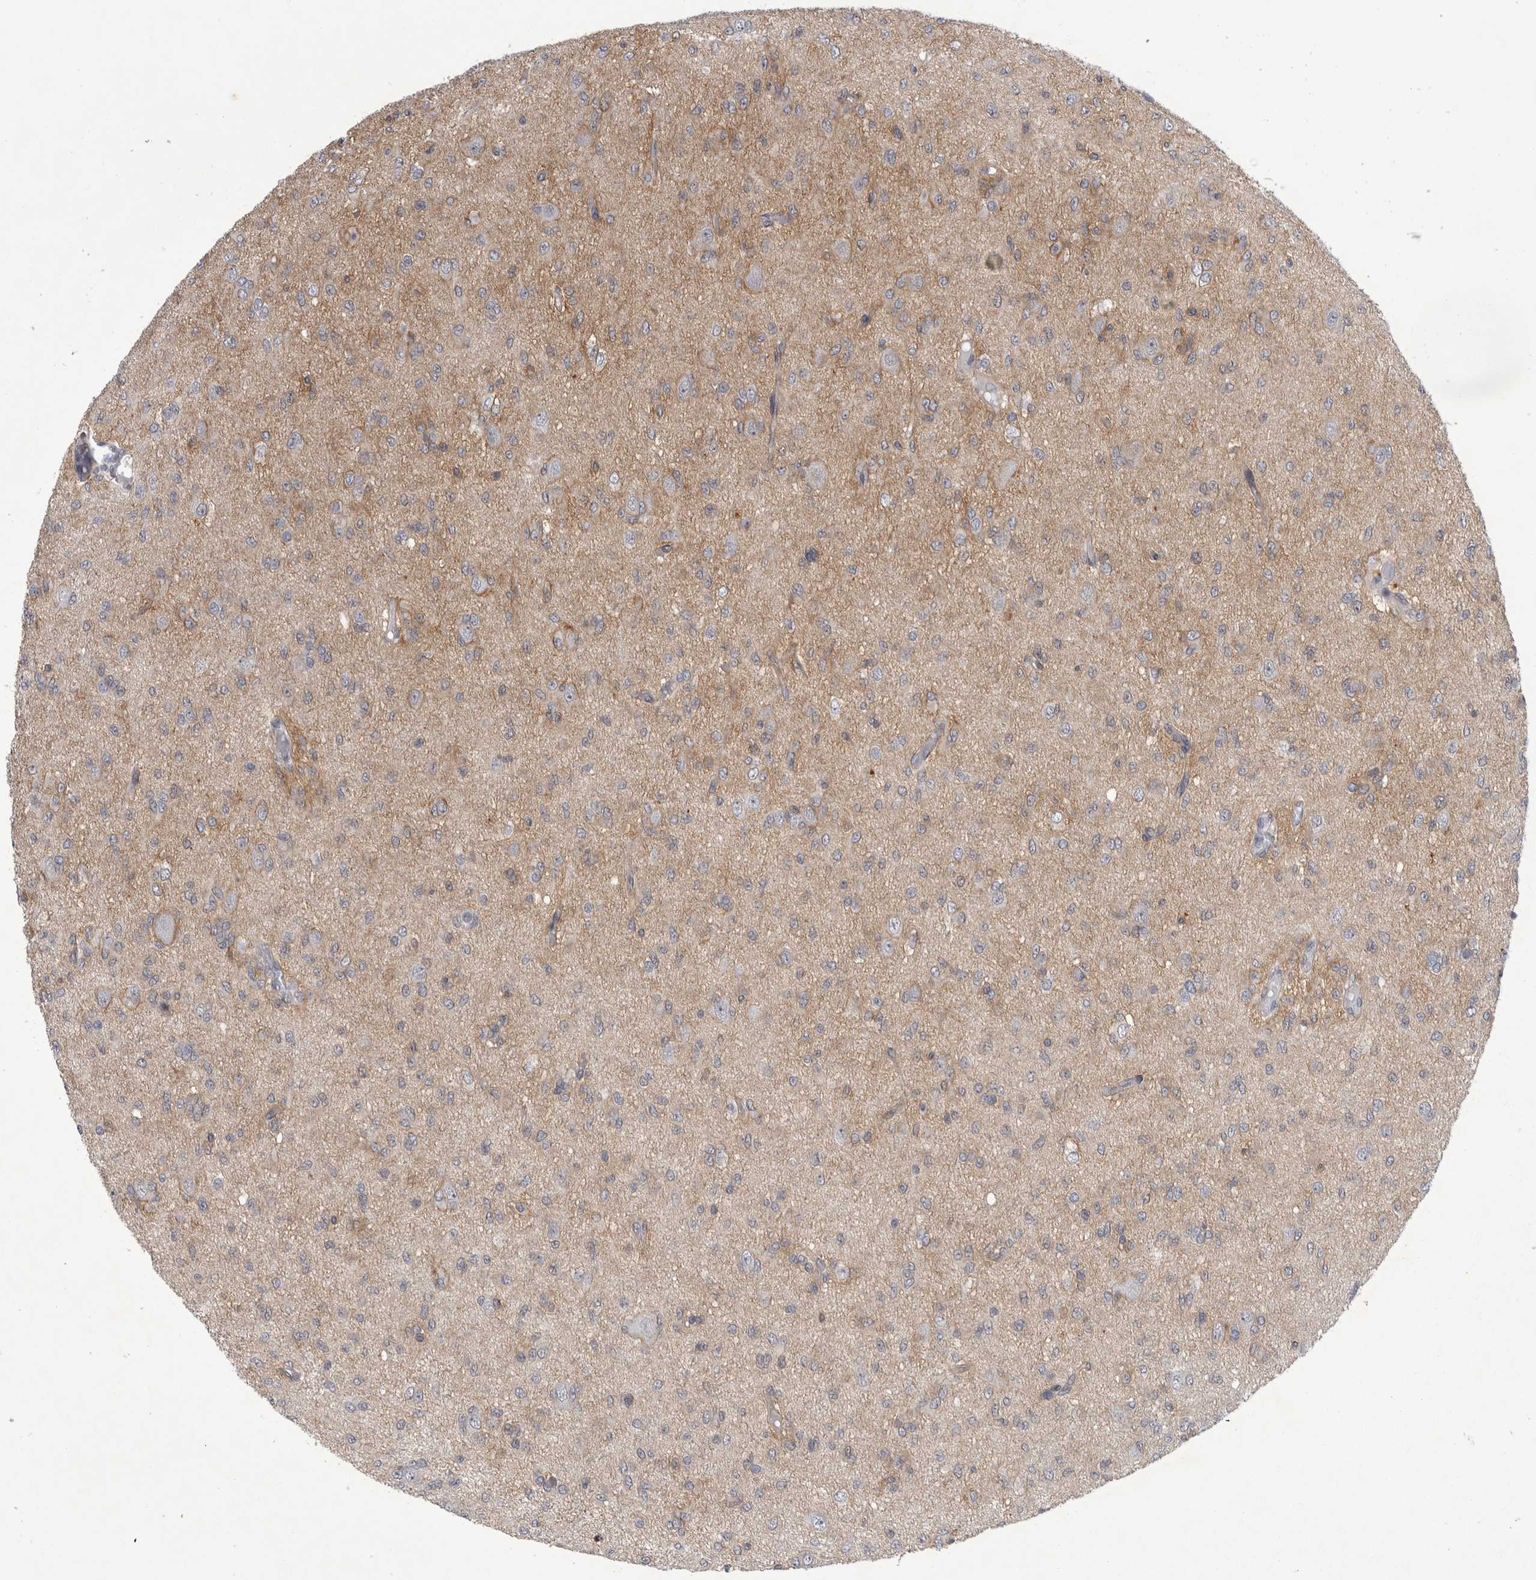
{"staining": {"intensity": "weak", "quantity": "<25%", "location": "cytoplasmic/membranous"}, "tissue": "glioma", "cell_type": "Tumor cells", "image_type": "cancer", "snomed": [{"axis": "morphology", "description": "Glioma, malignant, High grade"}, {"axis": "topography", "description": "Brain"}], "caption": "An image of malignant glioma (high-grade) stained for a protein displays no brown staining in tumor cells.", "gene": "PARP11", "patient": {"sex": "female", "age": 59}}